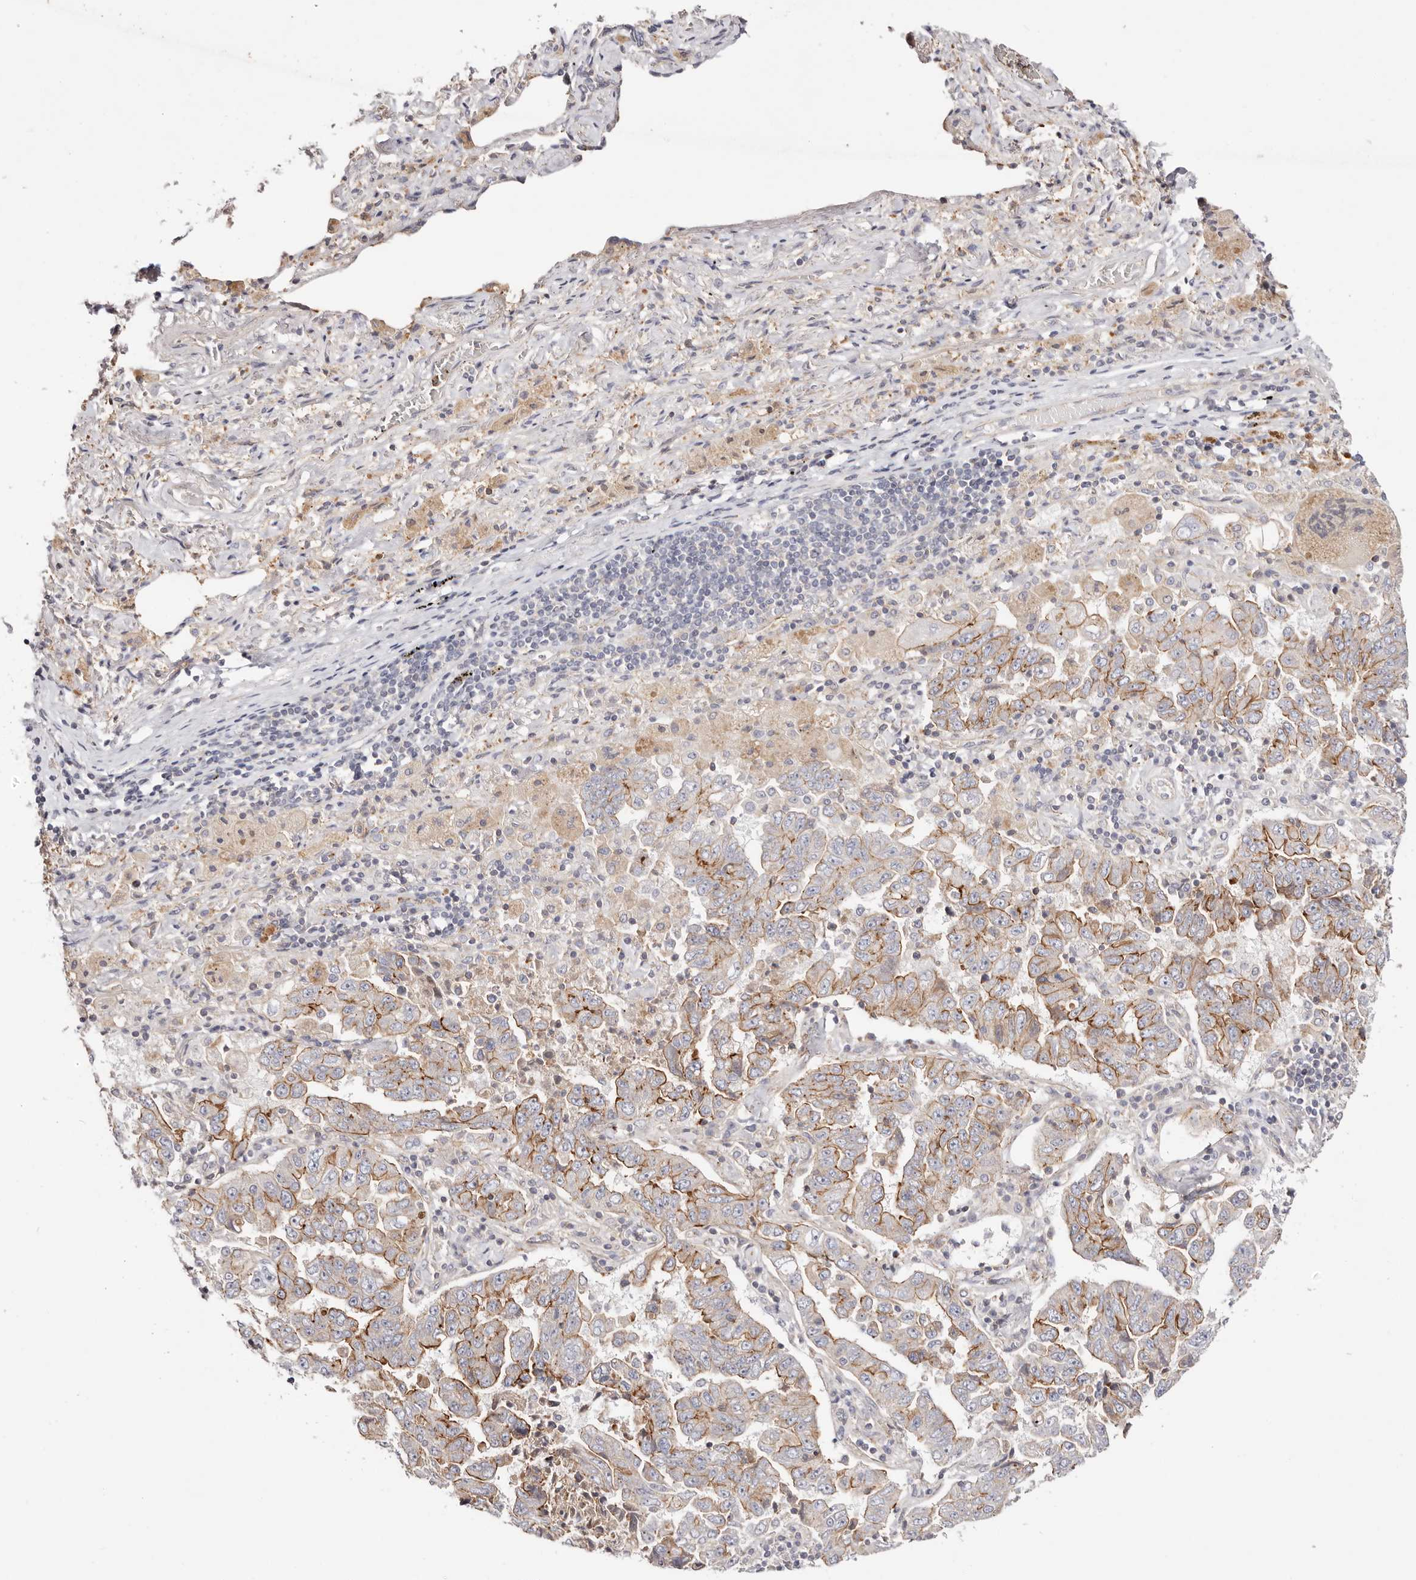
{"staining": {"intensity": "moderate", "quantity": ">75%", "location": "cytoplasmic/membranous"}, "tissue": "lung cancer", "cell_type": "Tumor cells", "image_type": "cancer", "snomed": [{"axis": "morphology", "description": "Adenocarcinoma, NOS"}, {"axis": "topography", "description": "Lung"}], "caption": "IHC of human lung cancer exhibits medium levels of moderate cytoplasmic/membranous staining in approximately >75% of tumor cells.", "gene": "SLC35B2", "patient": {"sex": "female", "age": 51}}